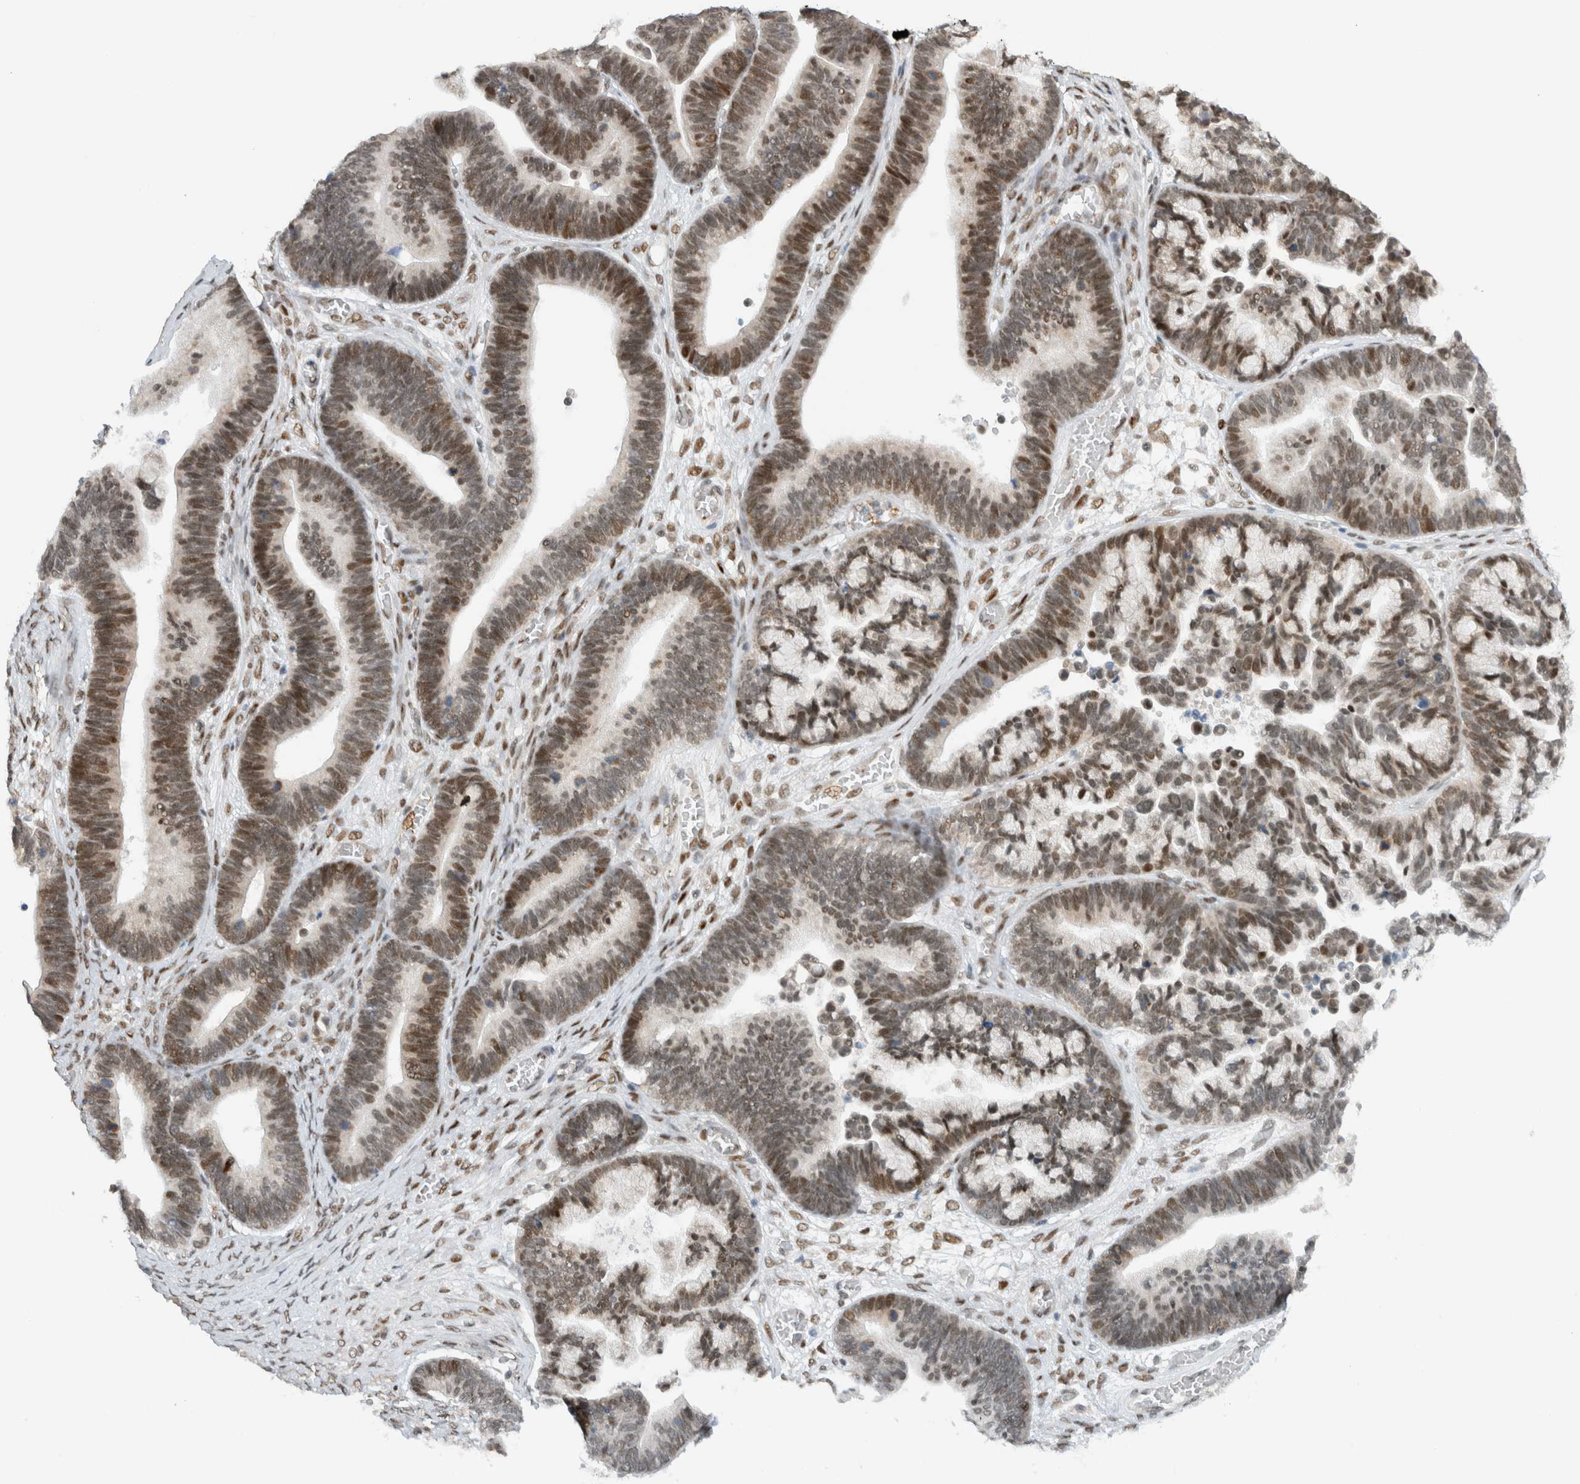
{"staining": {"intensity": "moderate", "quantity": ">75%", "location": "nuclear"}, "tissue": "ovarian cancer", "cell_type": "Tumor cells", "image_type": "cancer", "snomed": [{"axis": "morphology", "description": "Cystadenocarcinoma, serous, NOS"}, {"axis": "topography", "description": "Ovary"}], "caption": "Tumor cells show moderate nuclear expression in about >75% of cells in ovarian cancer.", "gene": "HNRNPR", "patient": {"sex": "female", "age": 56}}